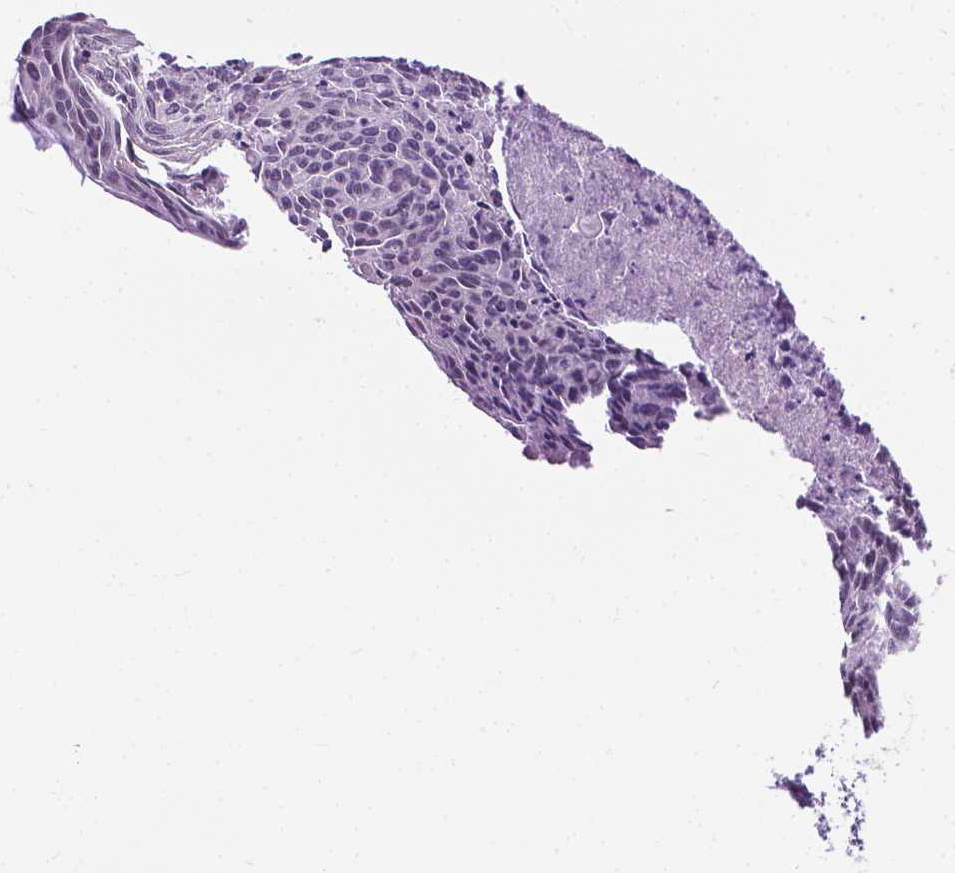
{"staining": {"intensity": "negative", "quantity": "none", "location": "none"}, "tissue": "cervical cancer", "cell_type": "Tumor cells", "image_type": "cancer", "snomed": [{"axis": "morphology", "description": "Squamous cell carcinoma, NOS"}, {"axis": "topography", "description": "Cervix"}], "caption": "There is no significant positivity in tumor cells of cervical squamous cell carcinoma.", "gene": "GPR37L1", "patient": {"sex": "female", "age": 55}}